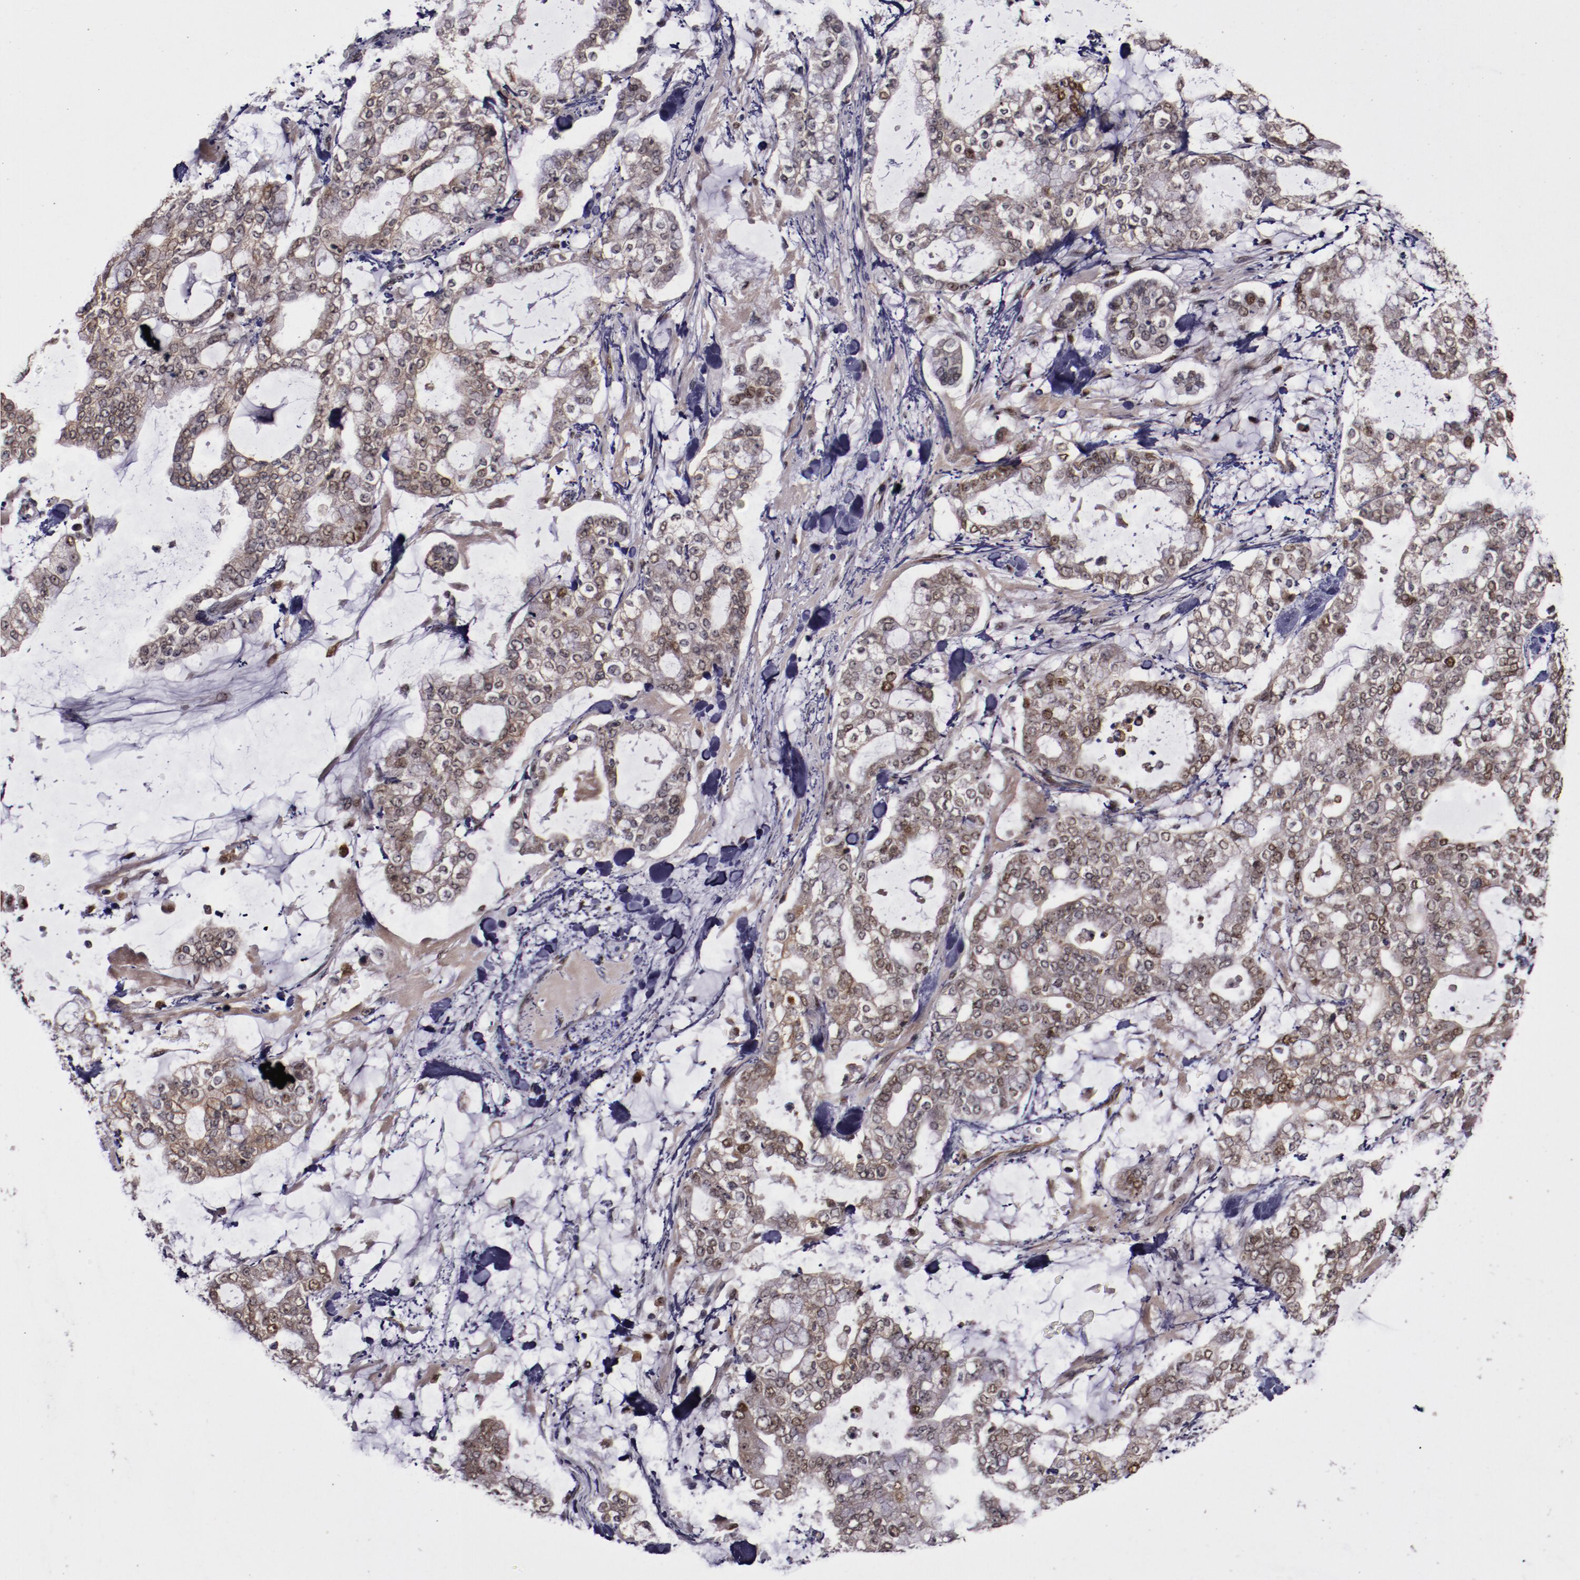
{"staining": {"intensity": "weak", "quantity": ">75%", "location": "cytoplasmic/membranous,nuclear"}, "tissue": "stomach cancer", "cell_type": "Tumor cells", "image_type": "cancer", "snomed": [{"axis": "morphology", "description": "Normal tissue, NOS"}, {"axis": "morphology", "description": "Adenocarcinoma, NOS"}, {"axis": "topography", "description": "Stomach, upper"}, {"axis": "topography", "description": "Stomach"}], "caption": "A high-resolution photomicrograph shows immunohistochemistry (IHC) staining of stomach cancer (adenocarcinoma), which reveals weak cytoplasmic/membranous and nuclear positivity in approximately >75% of tumor cells.", "gene": "CHEK2", "patient": {"sex": "male", "age": 76}}